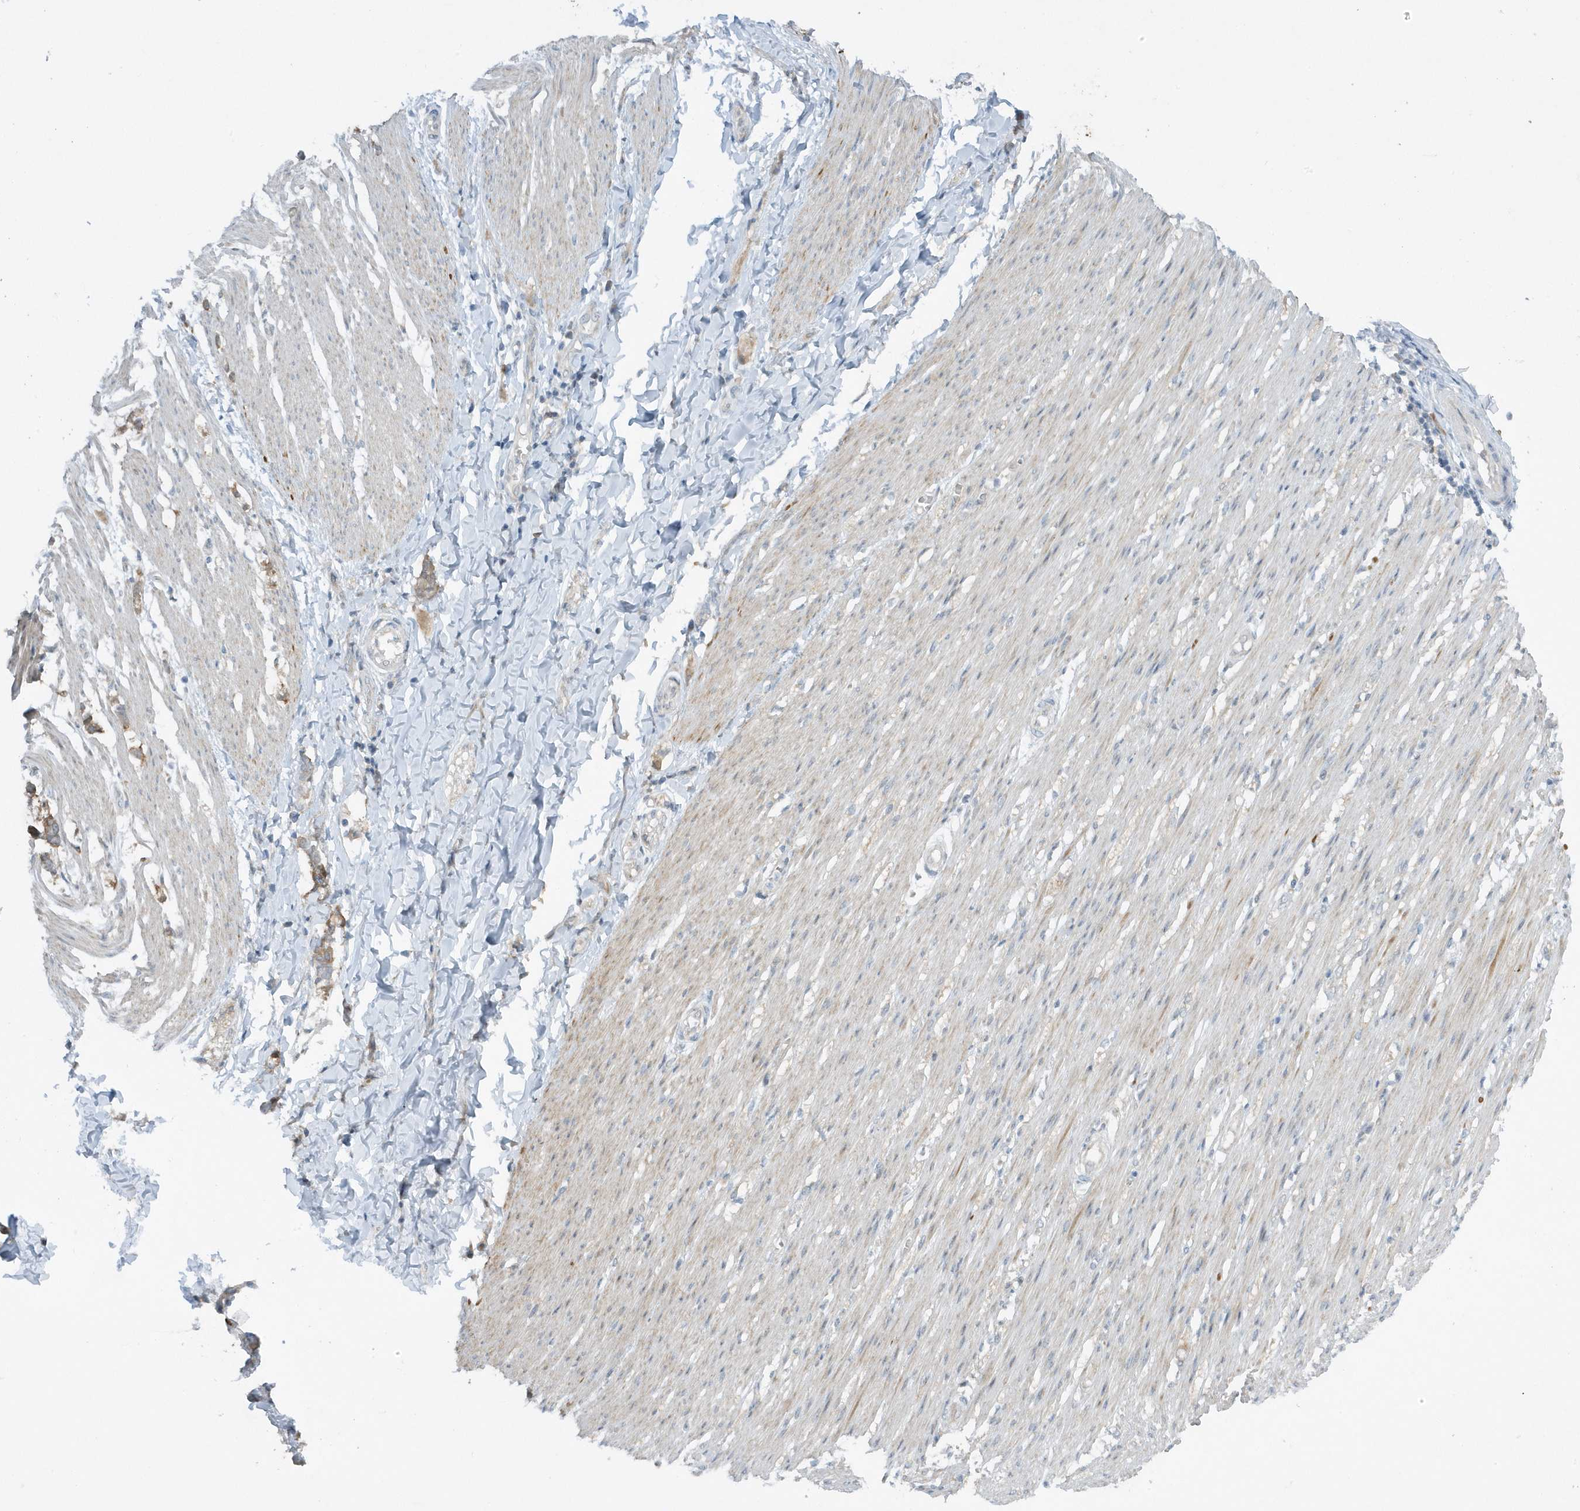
{"staining": {"intensity": "moderate", "quantity": "25%-75%", "location": "cytoplasmic/membranous,nuclear"}, "tissue": "smooth muscle", "cell_type": "Smooth muscle cells", "image_type": "normal", "snomed": [{"axis": "morphology", "description": "Normal tissue, NOS"}, {"axis": "morphology", "description": "Adenocarcinoma, NOS"}, {"axis": "topography", "description": "Colon"}, {"axis": "topography", "description": "Peripheral nerve tissue"}], "caption": "Protein staining of unremarkable smooth muscle shows moderate cytoplasmic/membranous,nuclear expression in approximately 25%-75% of smooth muscle cells.", "gene": "SCN3A", "patient": {"sex": "male", "age": 14}}